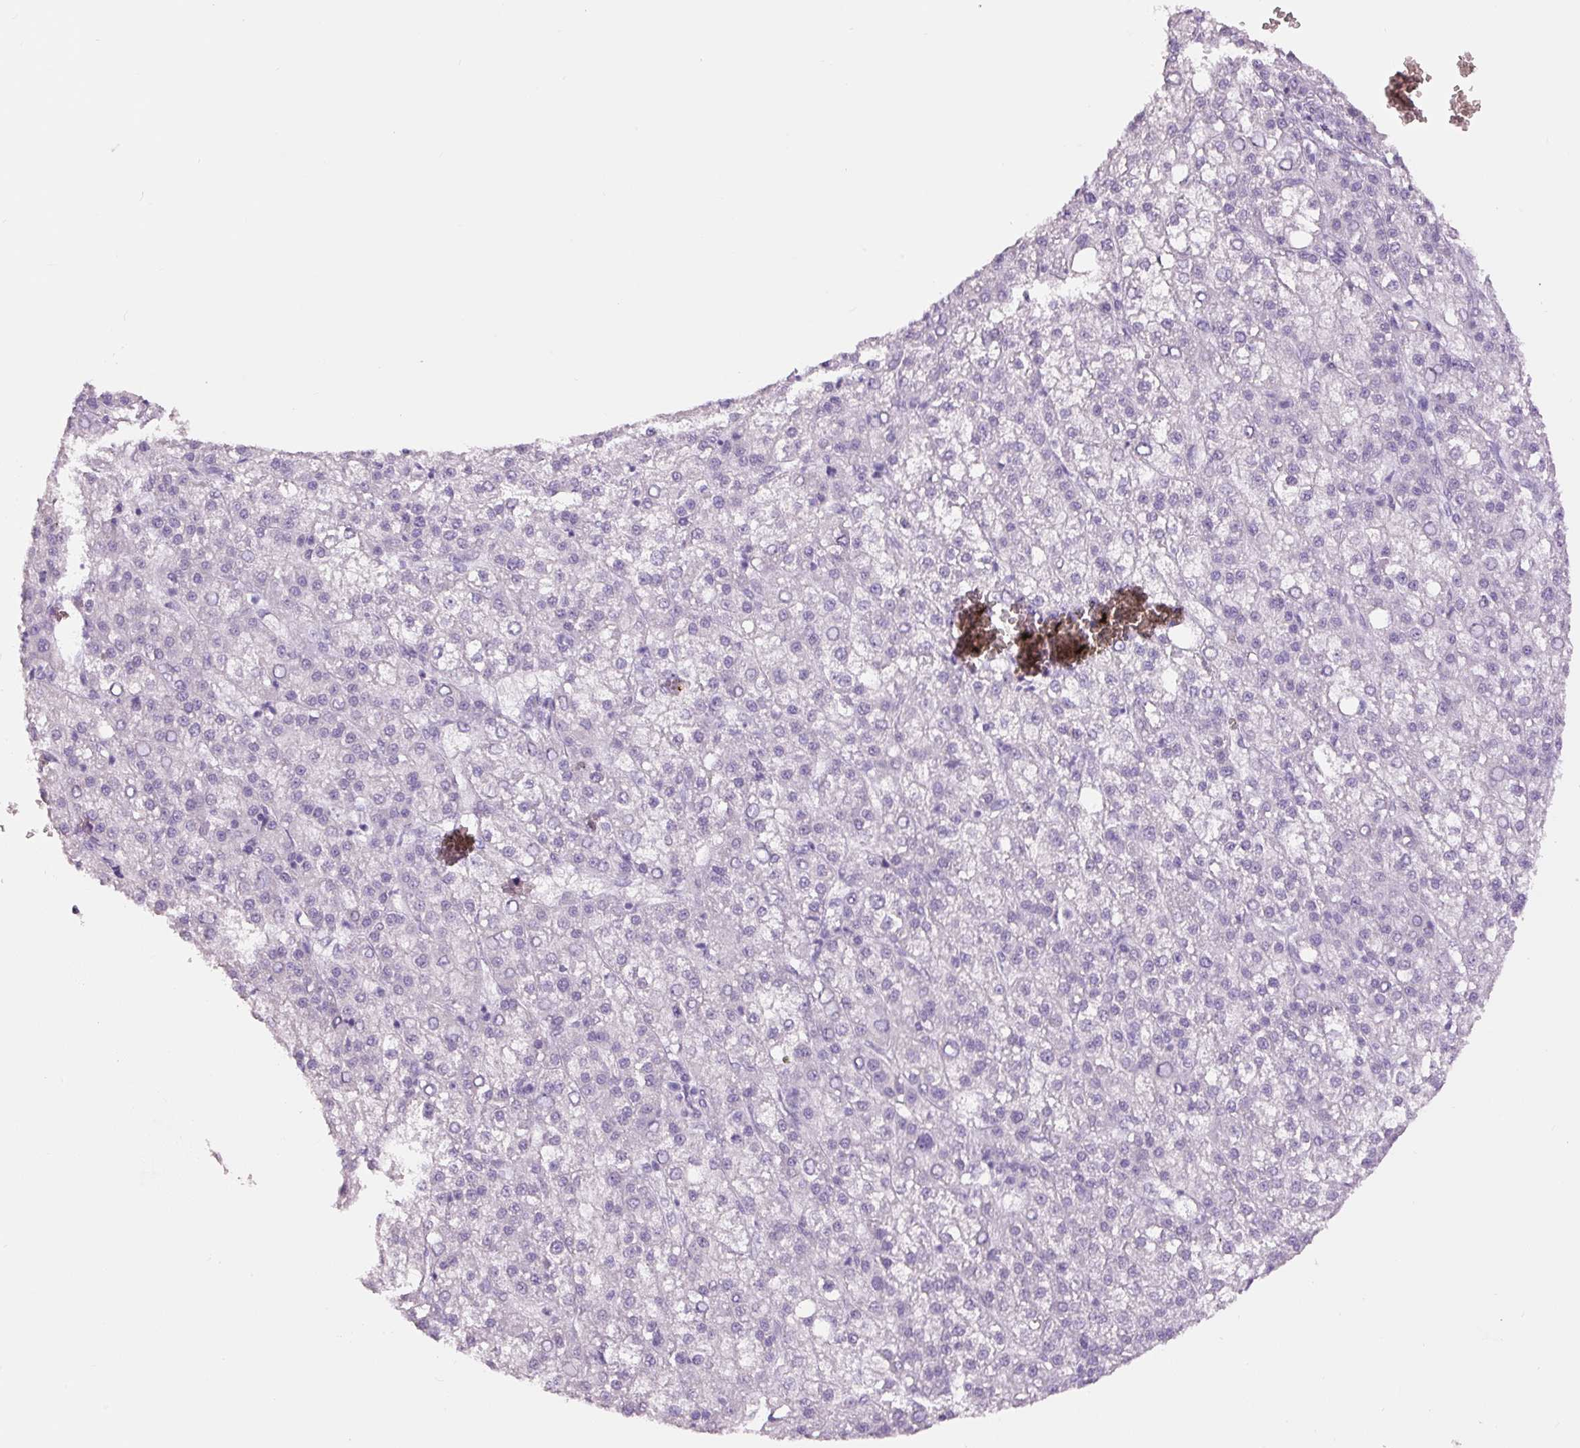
{"staining": {"intensity": "negative", "quantity": "none", "location": "none"}, "tissue": "liver cancer", "cell_type": "Tumor cells", "image_type": "cancer", "snomed": [{"axis": "morphology", "description": "Carcinoma, Hepatocellular, NOS"}, {"axis": "topography", "description": "Liver"}], "caption": "Liver cancer was stained to show a protein in brown. There is no significant positivity in tumor cells.", "gene": "SIX1", "patient": {"sex": "female", "age": 58}}